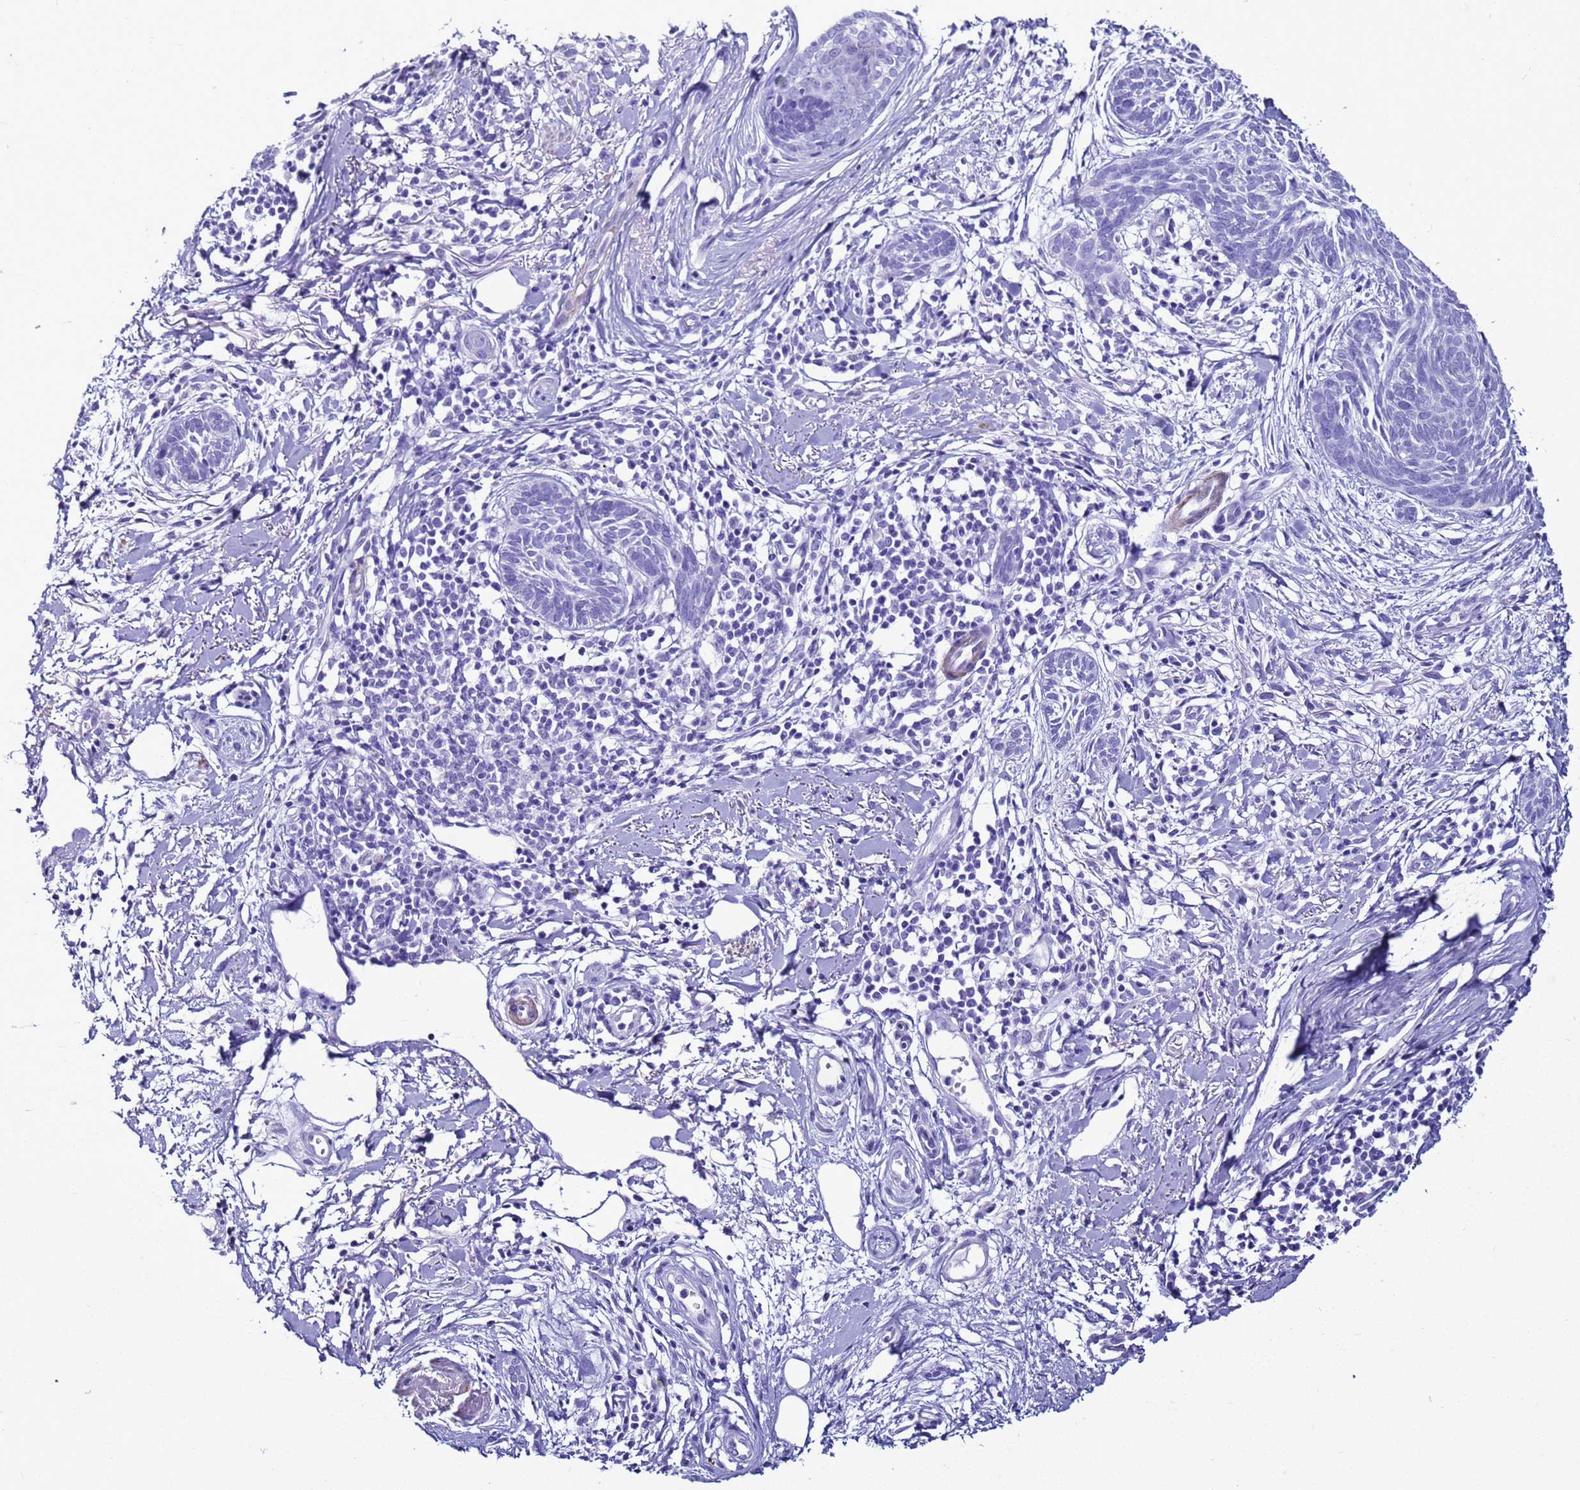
{"staining": {"intensity": "negative", "quantity": "none", "location": "none"}, "tissue": "skin cancer", "cell_type": "Tumor cells", "image_type": "cancer", "snomed": [{"axis": "morphology", "description": "Basal cell carcinoma"}, {"axis": "topography", "description": "Skin"}], "caption": "This micrograph is of basal cell carcinoma (skin) stained with immunohistochemistry (IHC) to label a protein in brown with the nuclei are counter-stained blue. There is no expression in tumor cells. (Stains: DAB IHC with hematoxylin counter stain, Microscopy: brightfield microscopy at high magnification).", "gene": "LCMT1", "patient": {"sex": "female", "age": 81}}